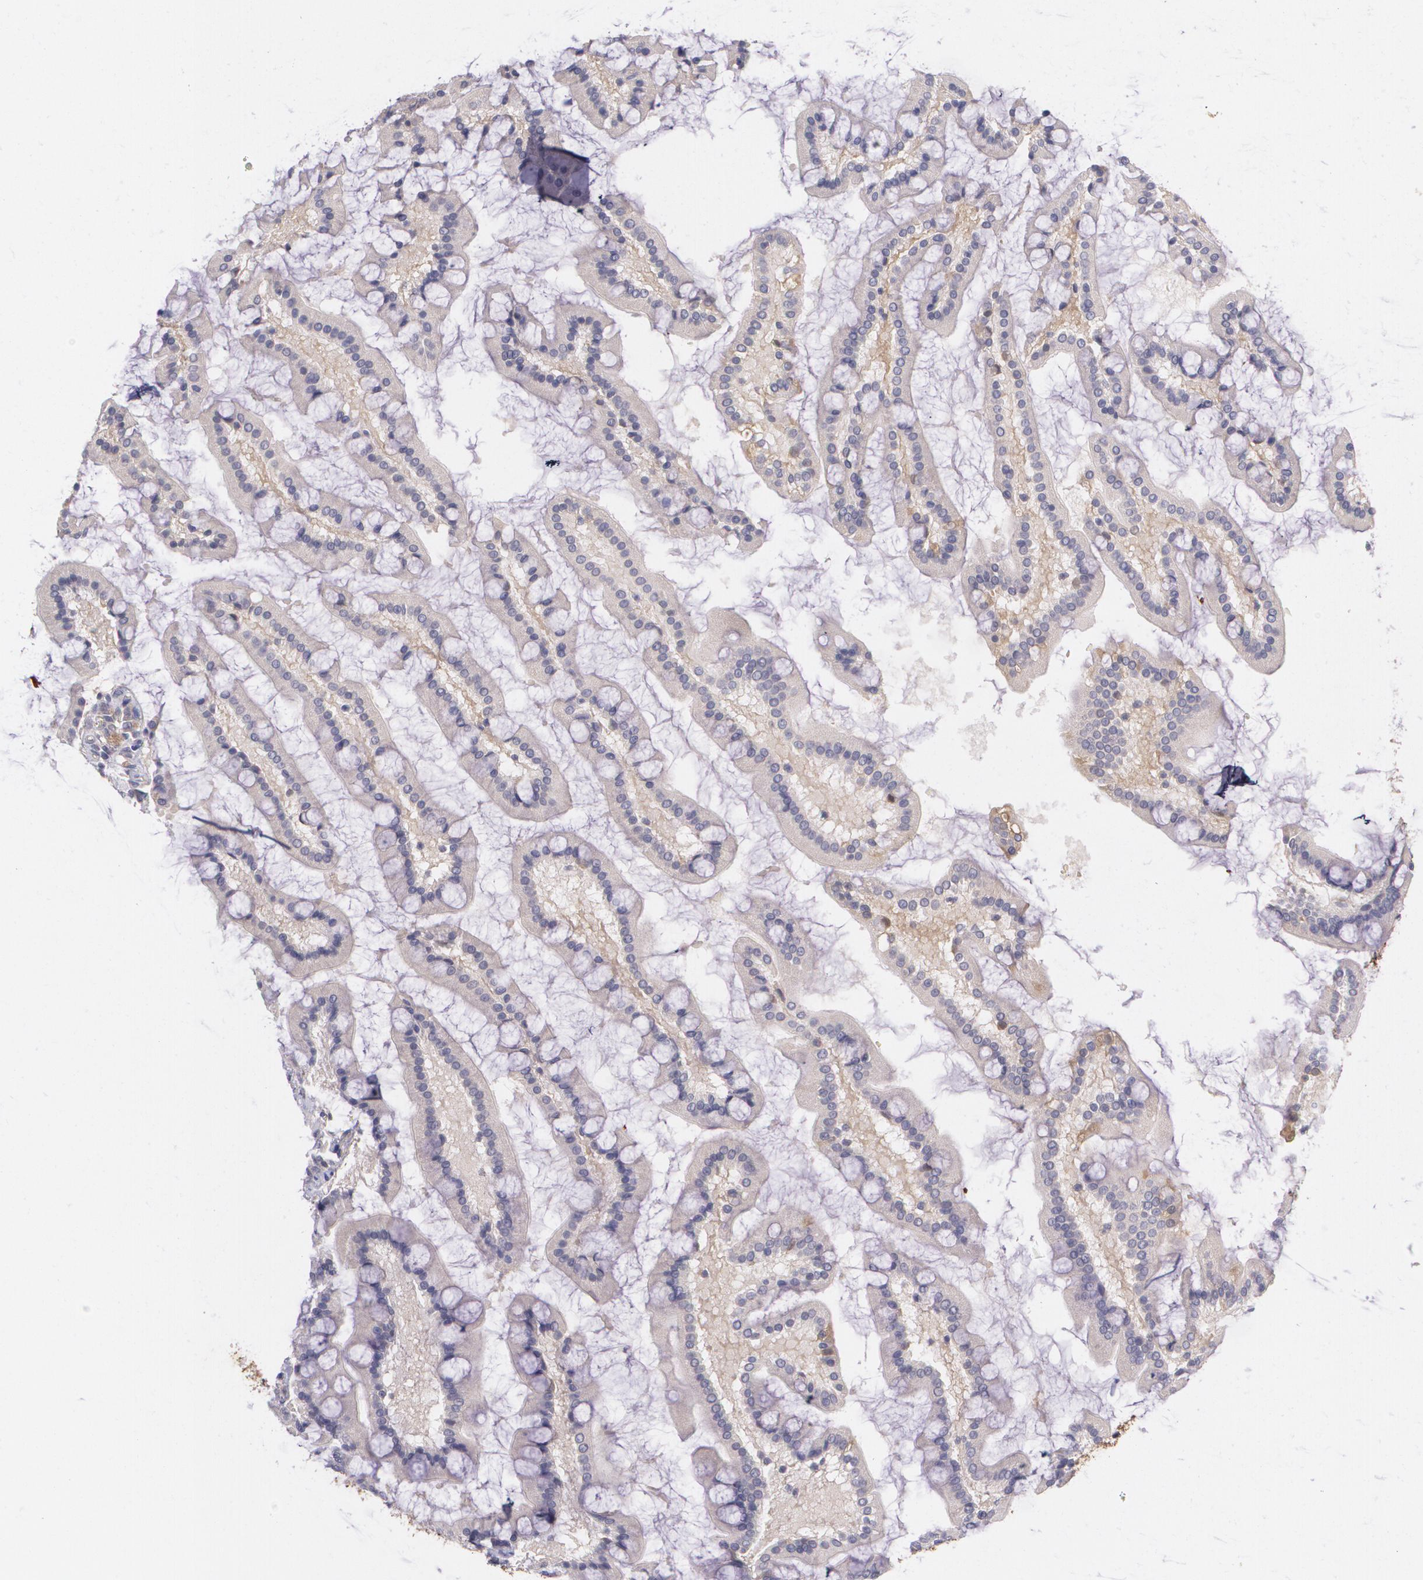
{"staining": {"intensity": "weak", "quantity": ">75%", "location": "cytoplasmic/membranous"}, "tissue": "small intestine", "cell_type": "Glandular cells", "image_type": "normal", "snomed": [{"axis": "morphology", "description": "Normal tissue, NOS"}, {"axis": "topography", "description": "Small intestine"}], "caption": "DAB (3,3'-diaminobenzidine) immunohistochemical staining of normal human small intestine exhibits weak cytoplasmic/membranous protein expression in about >75% of glandular cells.", "gene": "TM4SF1", "patient": {"sex": "male", "age": 41}}